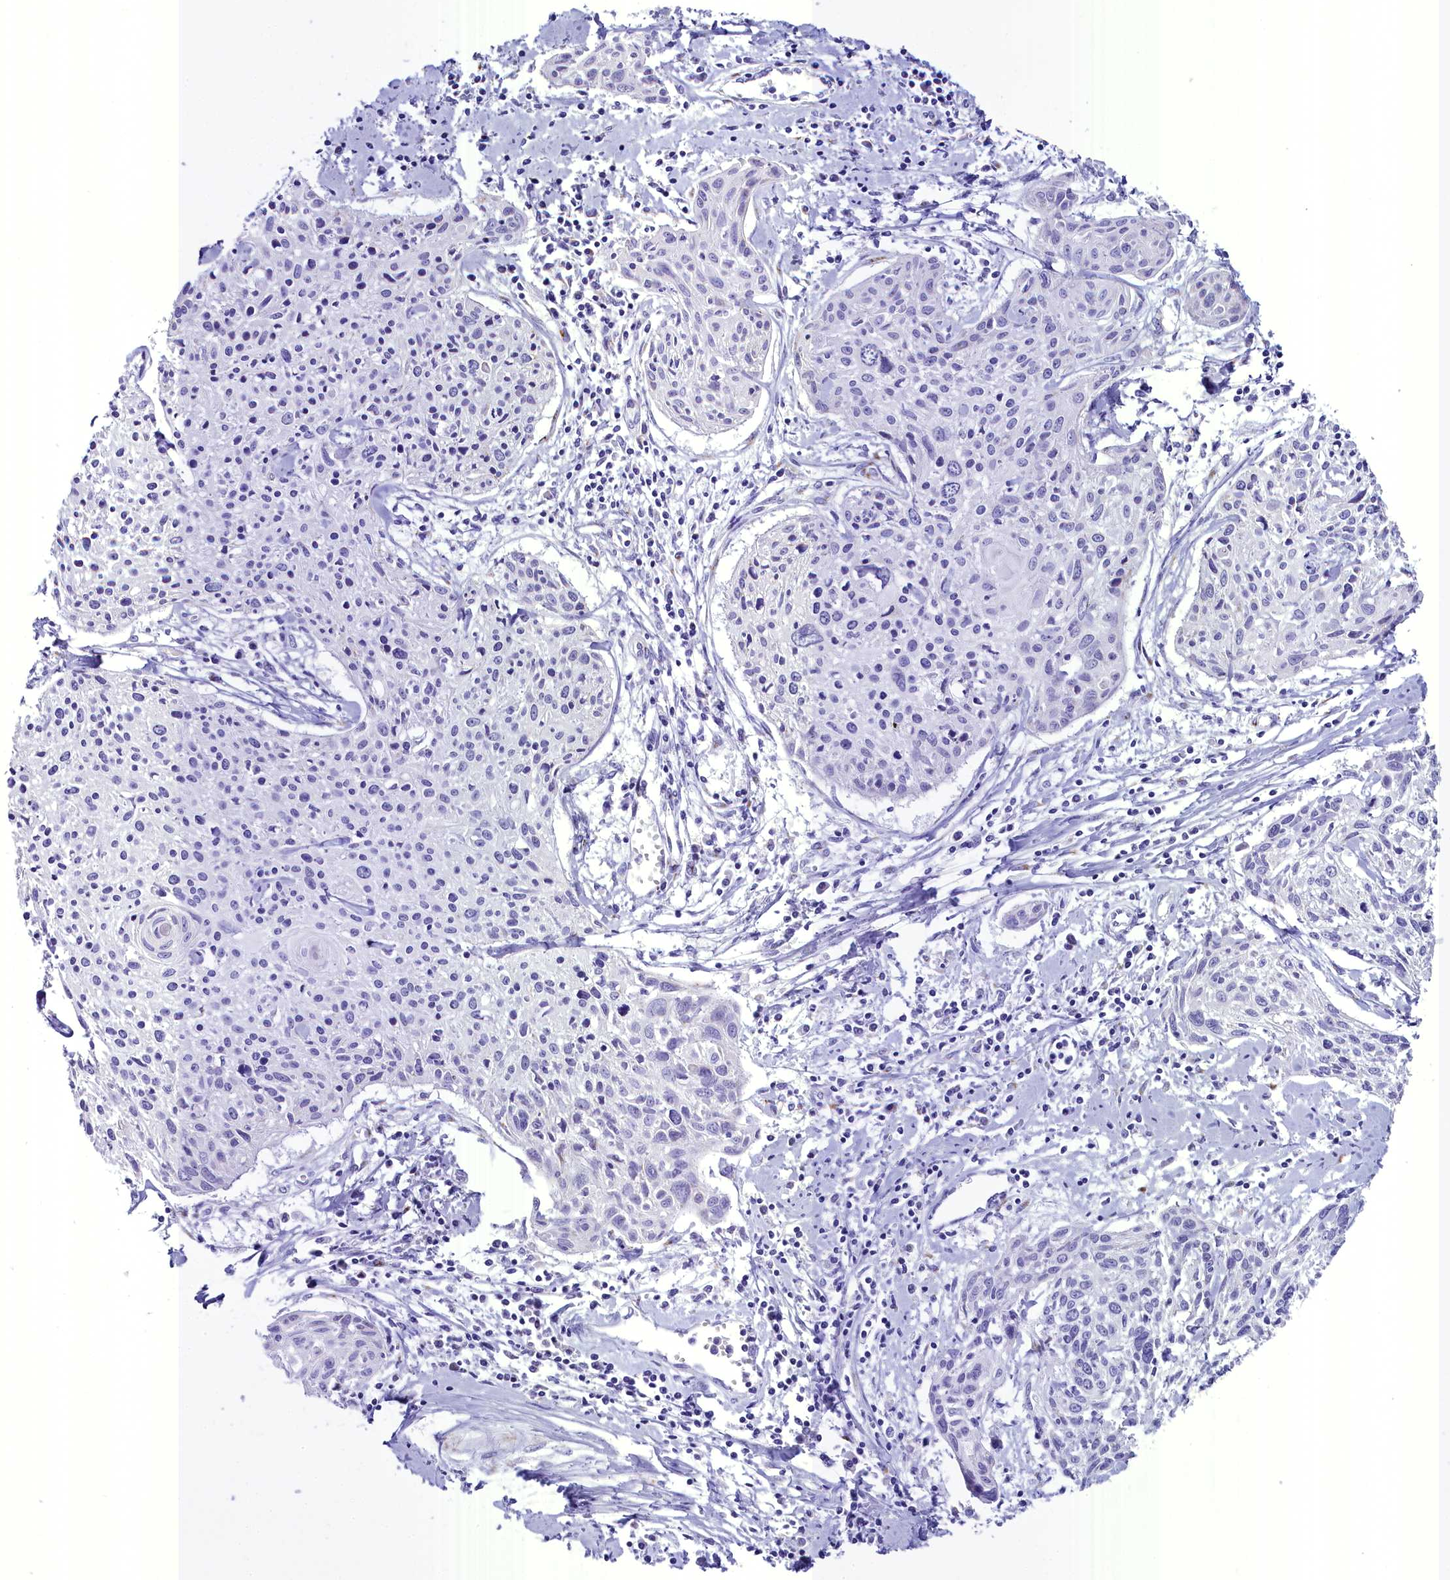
{"staining": {"intensity": "negative", "quantity": "none", "location": "none"}, "tissue": "cervical cancer", "cell_type": "Tumor cells", "image_type": "cancer", "snomed": [{"axis": "morphology", "description": "Squamous cell carcinoma, NOS"}, {"axis": "topography", "description": "Cervix"}], "caption": "Photomicrograph shows no significant protein staining in tumor cells of cervical squamous cell carcinoma.", "gene": "AP3B2", "patient": {"sex": "female", "age": 51}}